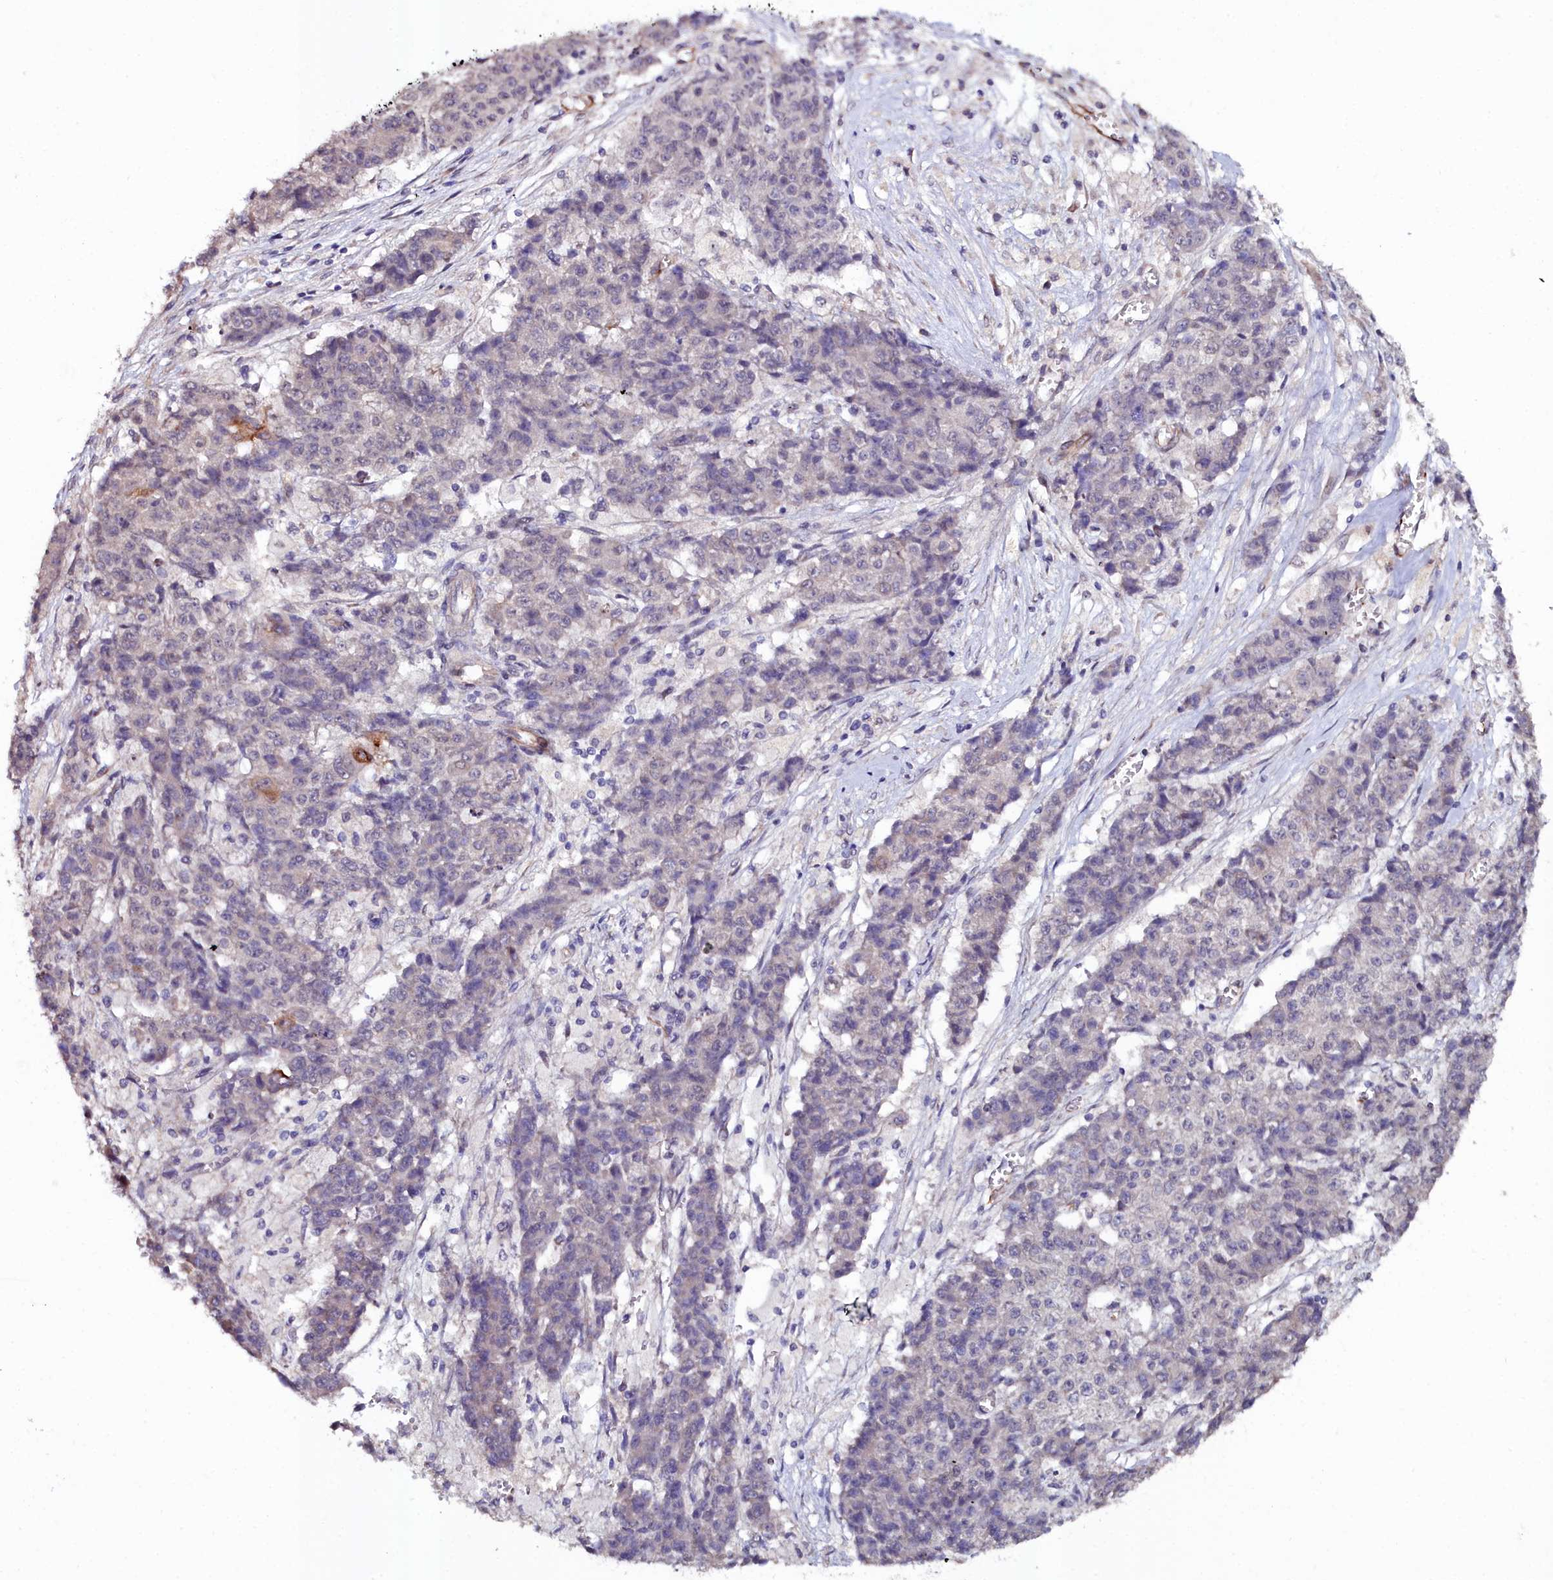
{"staining": {"intensity": "negative", "quantity": "none", "location": "none"}, "tissue": "ovarian cancer", "cell_type": "Tumor cells", "image_type": "cancer", "snomed": [{"axis": "morphology", "description": "Carcinoma, endometroid"}, {"axis": "topography", "description": "Ovary"}], "caption": "Tumor cells are negative for brown protein staining in endometroid carcinoma (ovarian).", "gene": "C4orf19", "patient": {"sex": "female", "age": 42}}